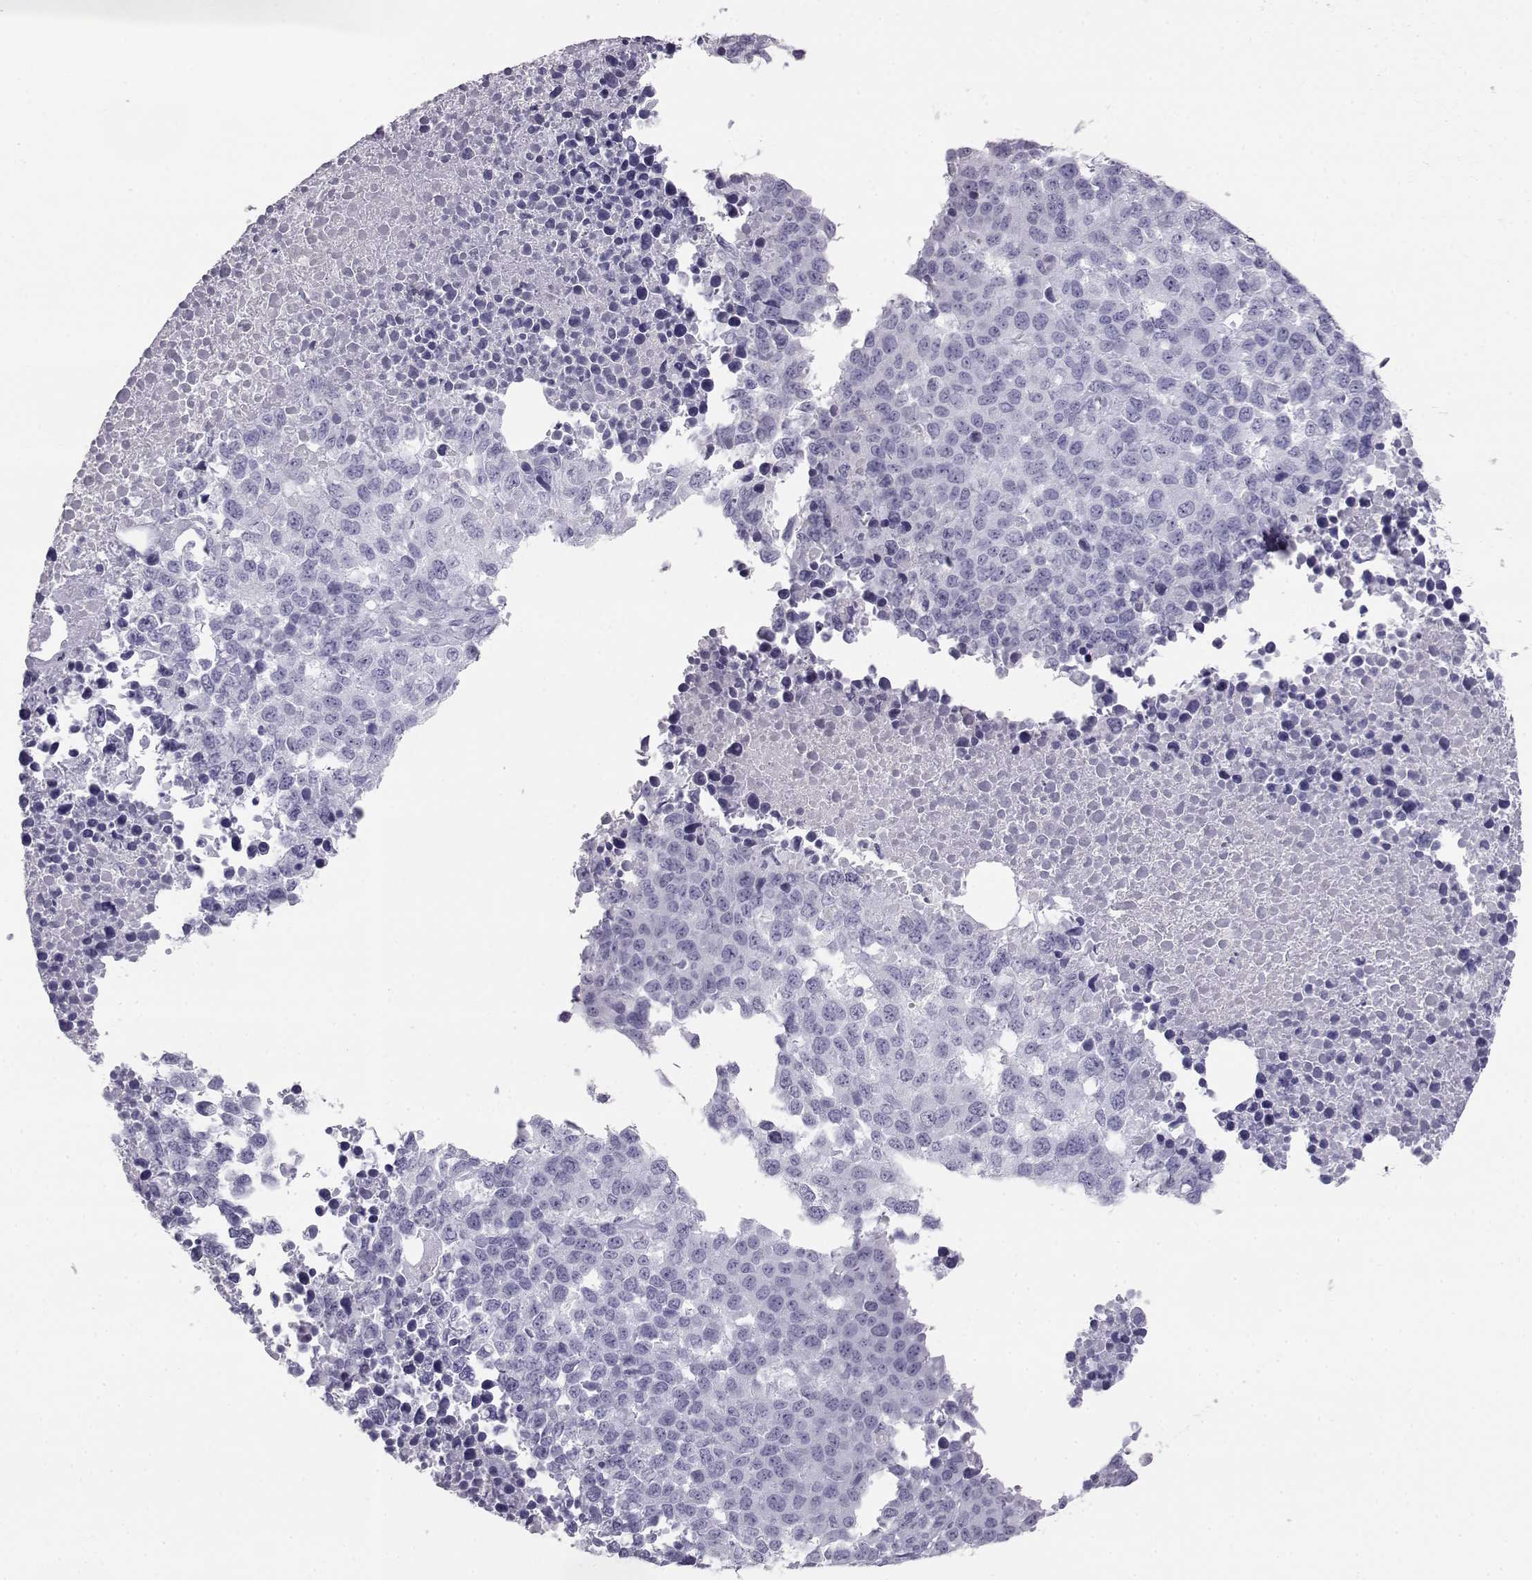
{"staining": {"intensity": "negative", "quantity": "none", "location": "none"}, "tissue": "melanoma", "cell_type": "Tumor cells", "image_type": "cancer", "snomed": [{"axis": "morphology", "description": "Malignant melanoma, Metastatic site"}, {"axis": "topography", "description": "Skin"}], "caption": "This histopathology image is of melanoma stained with IHC to label a protein in brown with the nuclei are counter-stained blue. There is no positivity in tumor cells.", "gene": "ITLN2", "patient": {"sex": "male", "age": 84}}